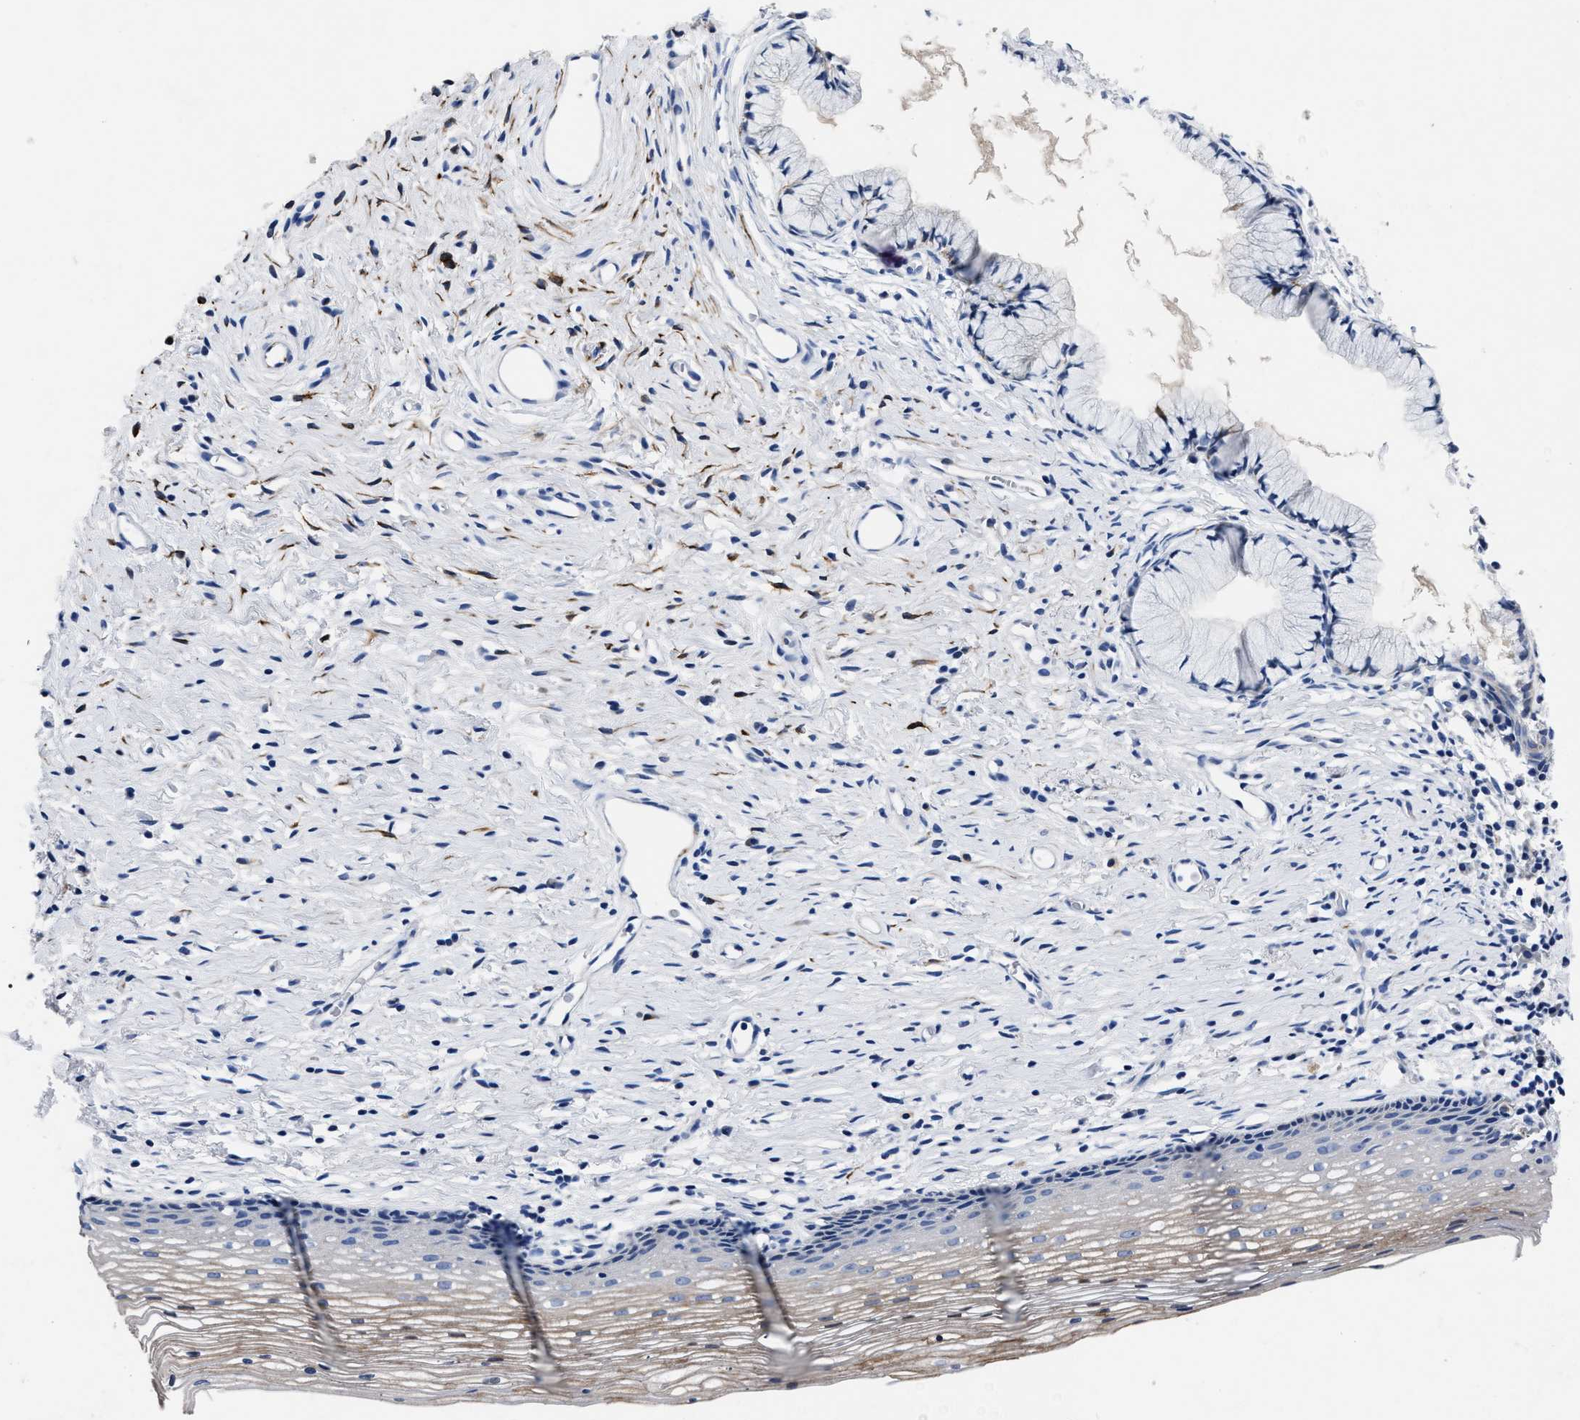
{"staining": {"intensity": "moderate", "quantity": "<25%", "location": "cytoplasmic/membranous"}, "tissue": "cervix", "cell_type": "Glandular cells", "image_type": "normal", "snomed": [{"axis": "morphology", "description": "Normal tissue, NOS"}, {"axis": "topography", "description": "Cervix"}], "caption": "High-magnification brightfield microscopy of unremarkable cervix stained with DAB (brown) and counterstained with hematoxylin (blue). glandular cells exhibit moderate cytoplasmic/membranous positivity is identified in approximately<25% of cells.", "gene": "OR10G3", "patient": {"sex": "female", "age": 77}}